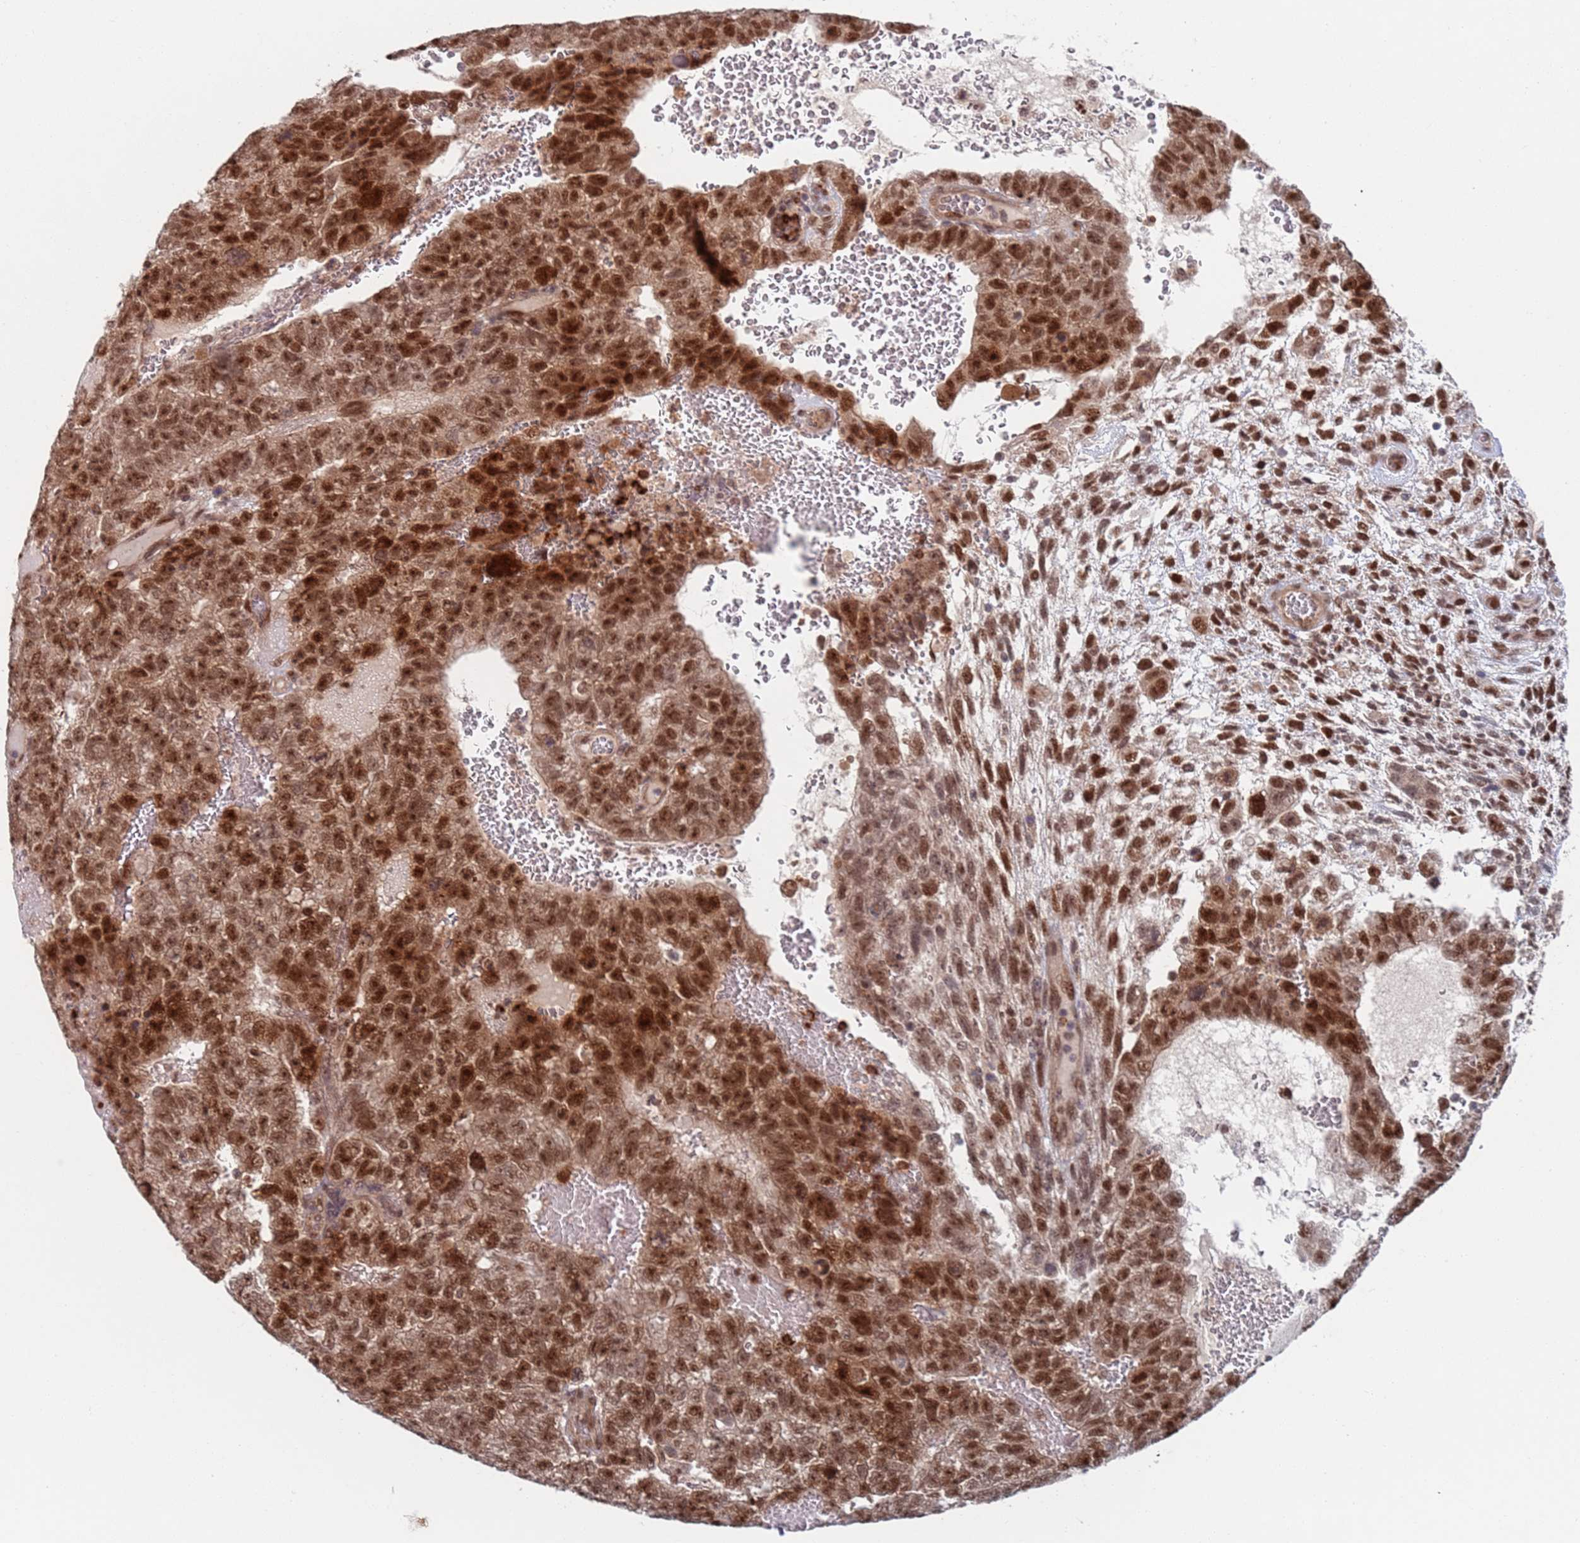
{"staining": {"intensity": "moderate", "quantity": ">75%", "location": "nuclear"}, "tissue": "testis cancer", "cell_type": "Tumor cells", "image_type": "cancer", "snomed": [{"axis": "morphology", "description": "Carcinoma, Embryonal, NOS"}, {"axis": "topography", "description": "Testis"}], "caption": "Testis cancer (embryonal carcinoma) stained with a protein marker reveals moderate staining in tumor cells.", "gene": "RPP25", "patient": {"sex": "male", "age": 26}}